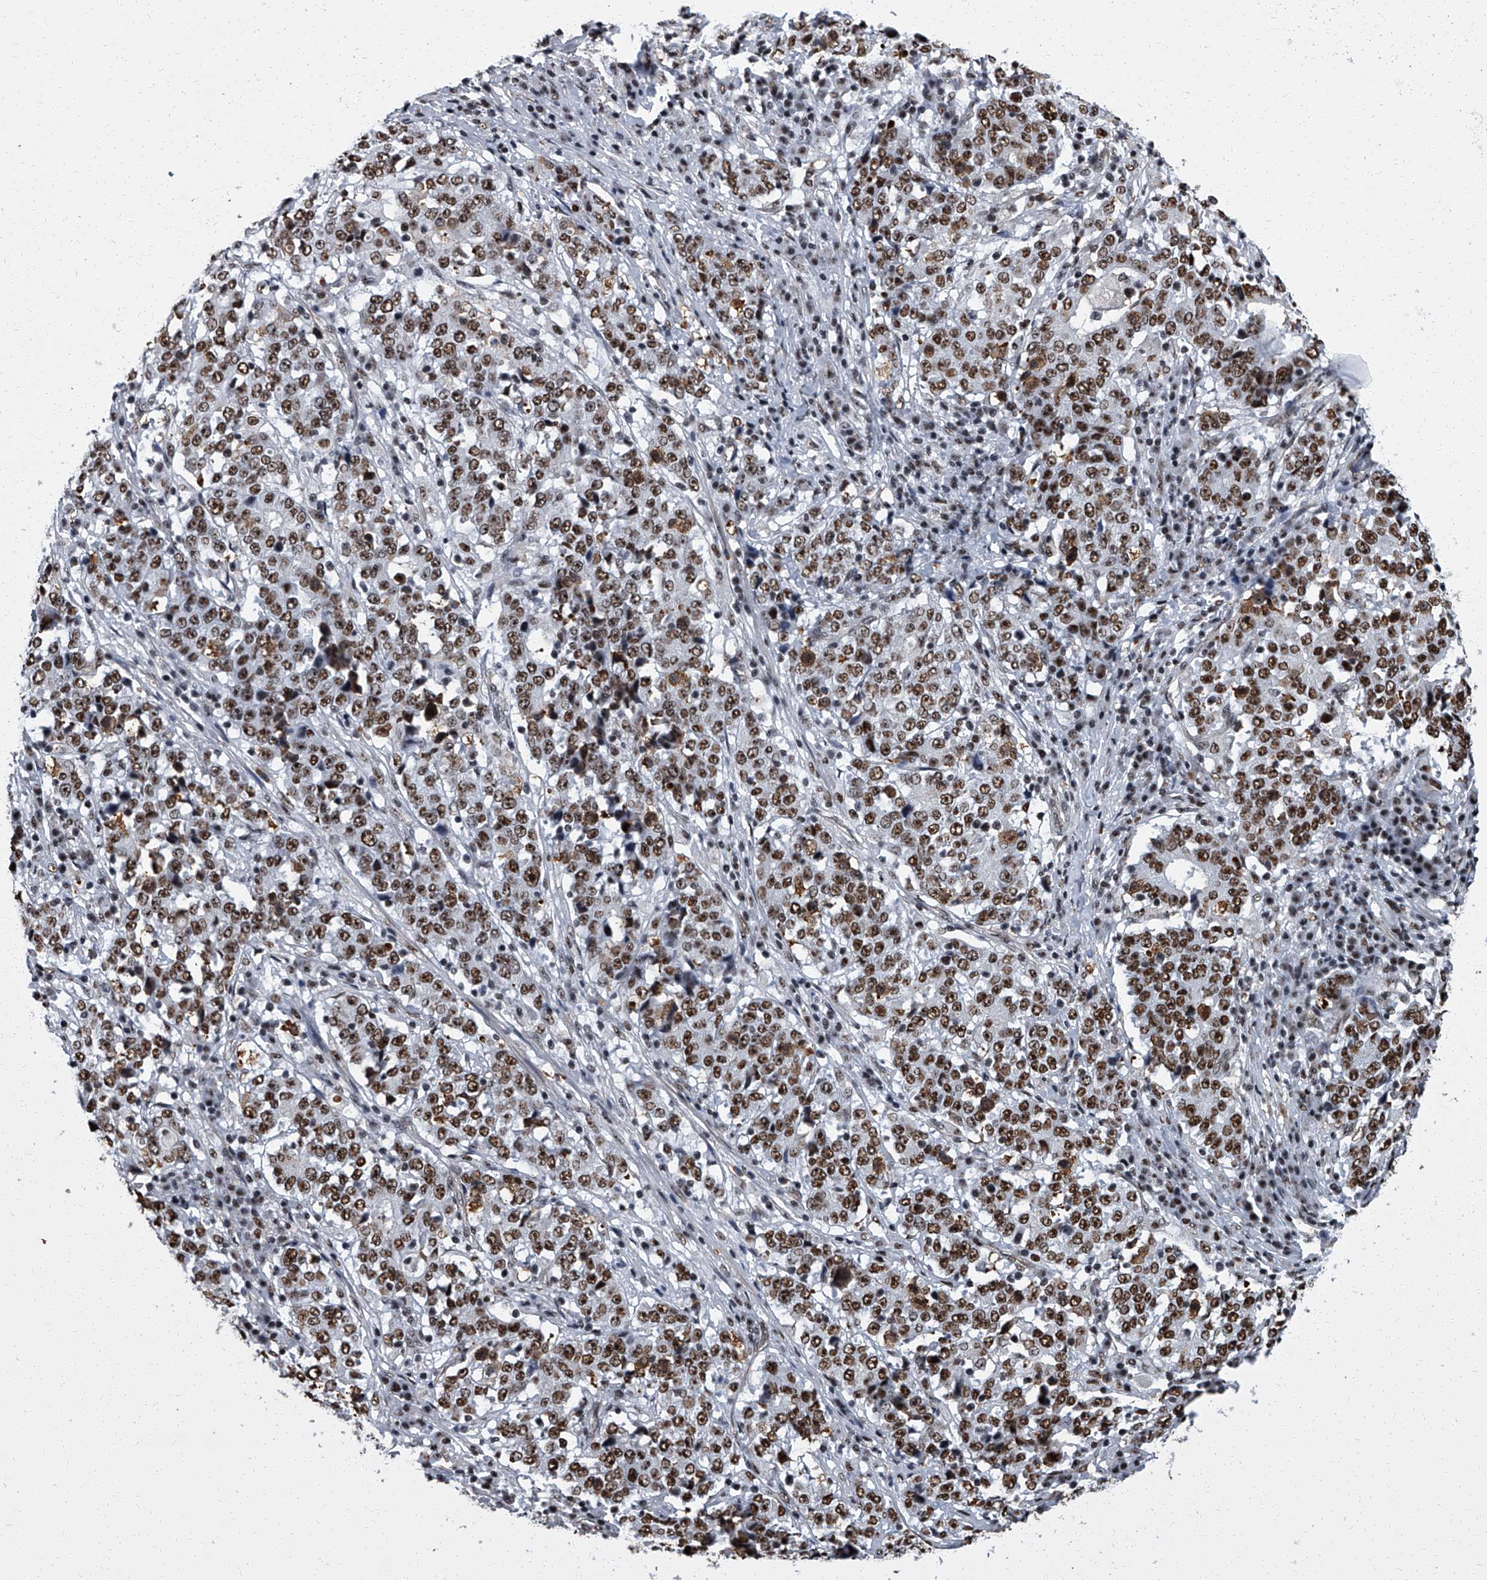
{"staining": {"intensity": "strong", "quantity": ">75%", "location": "nuclear"}, "tissue": "stomach cancer", "cell_type": "Tumor cells", "image_type": "cancer", "snomed": [{"axis": "morphology", "description": "Adenocarcinoma, NOS"}, {"axis": "topography", "description": "Stomach"}], "caption": "The image demonstrates a brown stain indicating the presence of a protein in the nuclear of tumor cells in adenocarcinoma (stomach). (IHC, brightfield microscopy, high magnification).", "gene": "ZNF518B", "patient": {"sex": "male", "age": 59}}